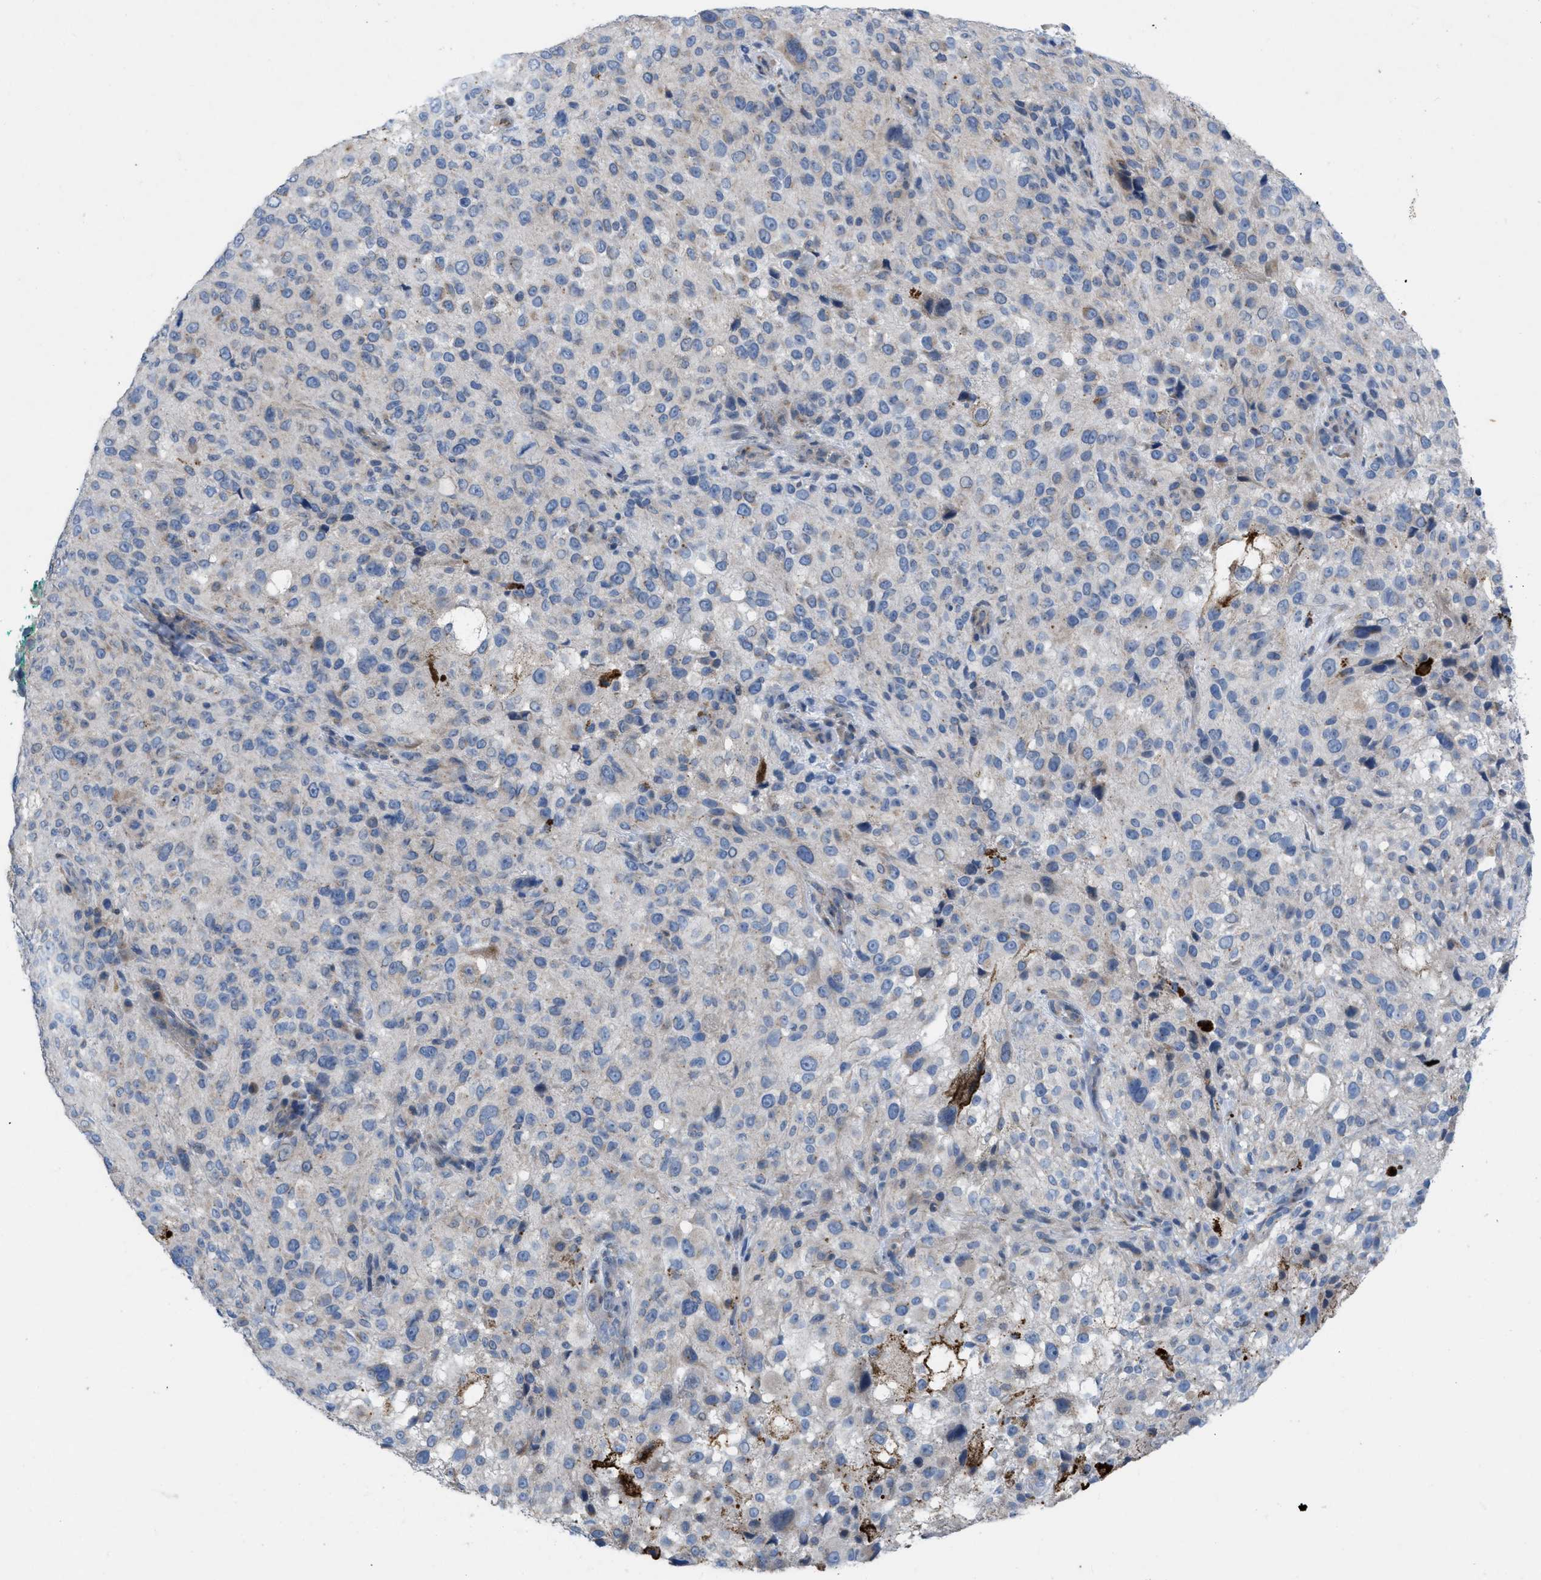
{"staining": {"intensity": "negative", "quantity": "none", "location": "none"}, "tissue": "melanoma", "cell_type": "Tumor cells", "image_type": "cancer", "snomed": [{"axis": "morphology", "description": "Necrosis, NOS"}, {"axis": "morphology", "description": "Malignant melanoma, NOS"}, {"axis": "topography", "description": "Skin"}], "caption": "DAB immunohistochemical staining of melanoma reveals no significant expression in tumor cells.", "gene": "PLPPR5", "patient": {"sex": "female", "age": 87}}